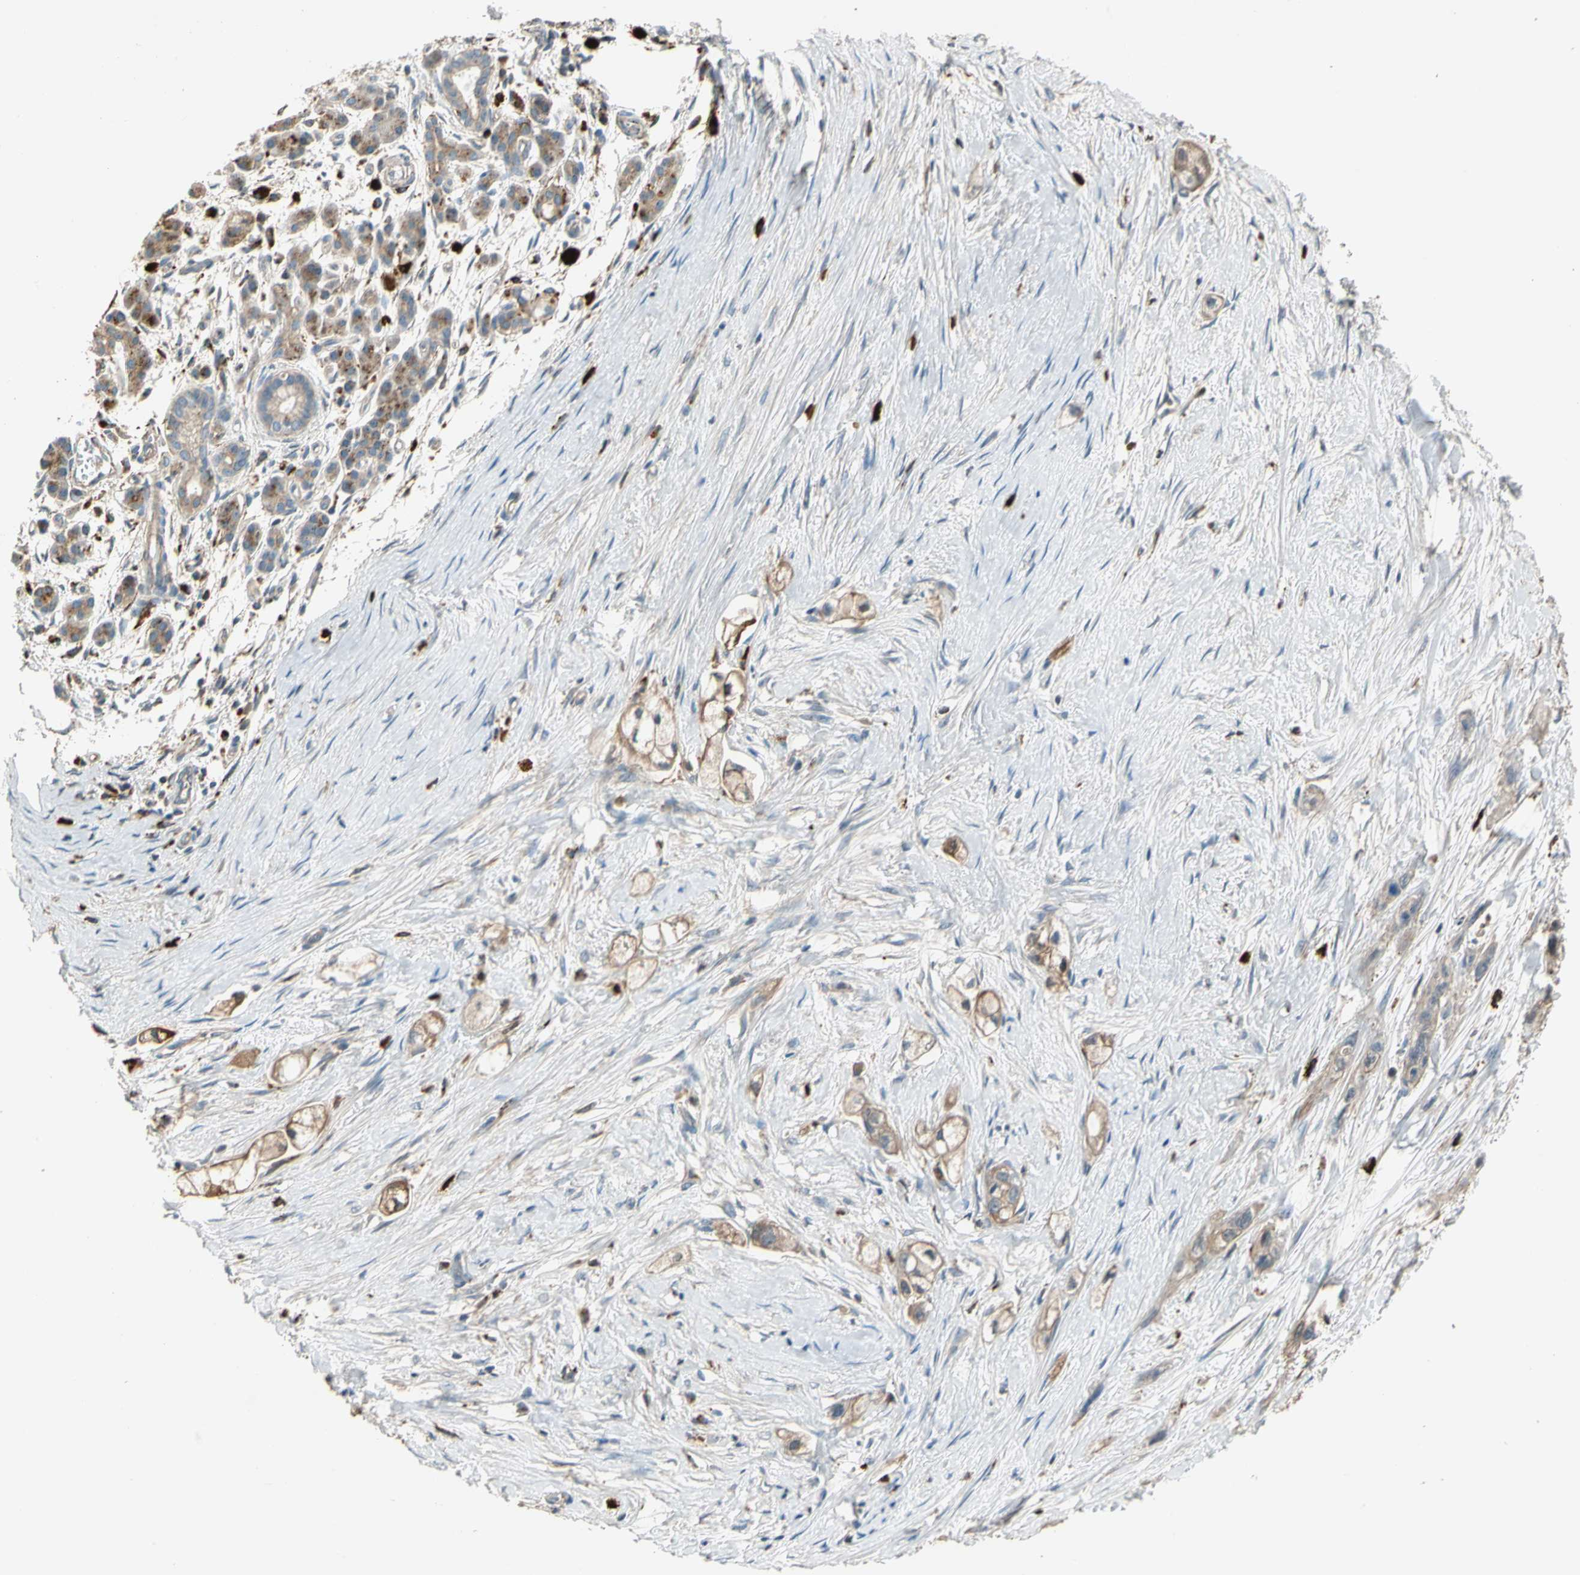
{"staining": {"intensity": "weak", "quantity": ">75%", "location": "cytoplasmic/membranous"}, "tissue": "pancreatic cancer", "cell_type": "Tumor cells", "image_type": "cancer", "snomed": [{"axis": "morphology", "description": "Adenocarcinoma, NOS"}, {"axis": "topography", "description": "Pancreas"}], "caption": "The photomicrograph shows staining of pancreatic cancer (adenocarcinoma), revealing weak cytoplasmic/membranous protein expression (brown color) within tumor cells. (DAB = brown stain, brightfield microscopy at high magnification).", "gene": "GM2A", "patient": {"sex": "male", "age": 74}}